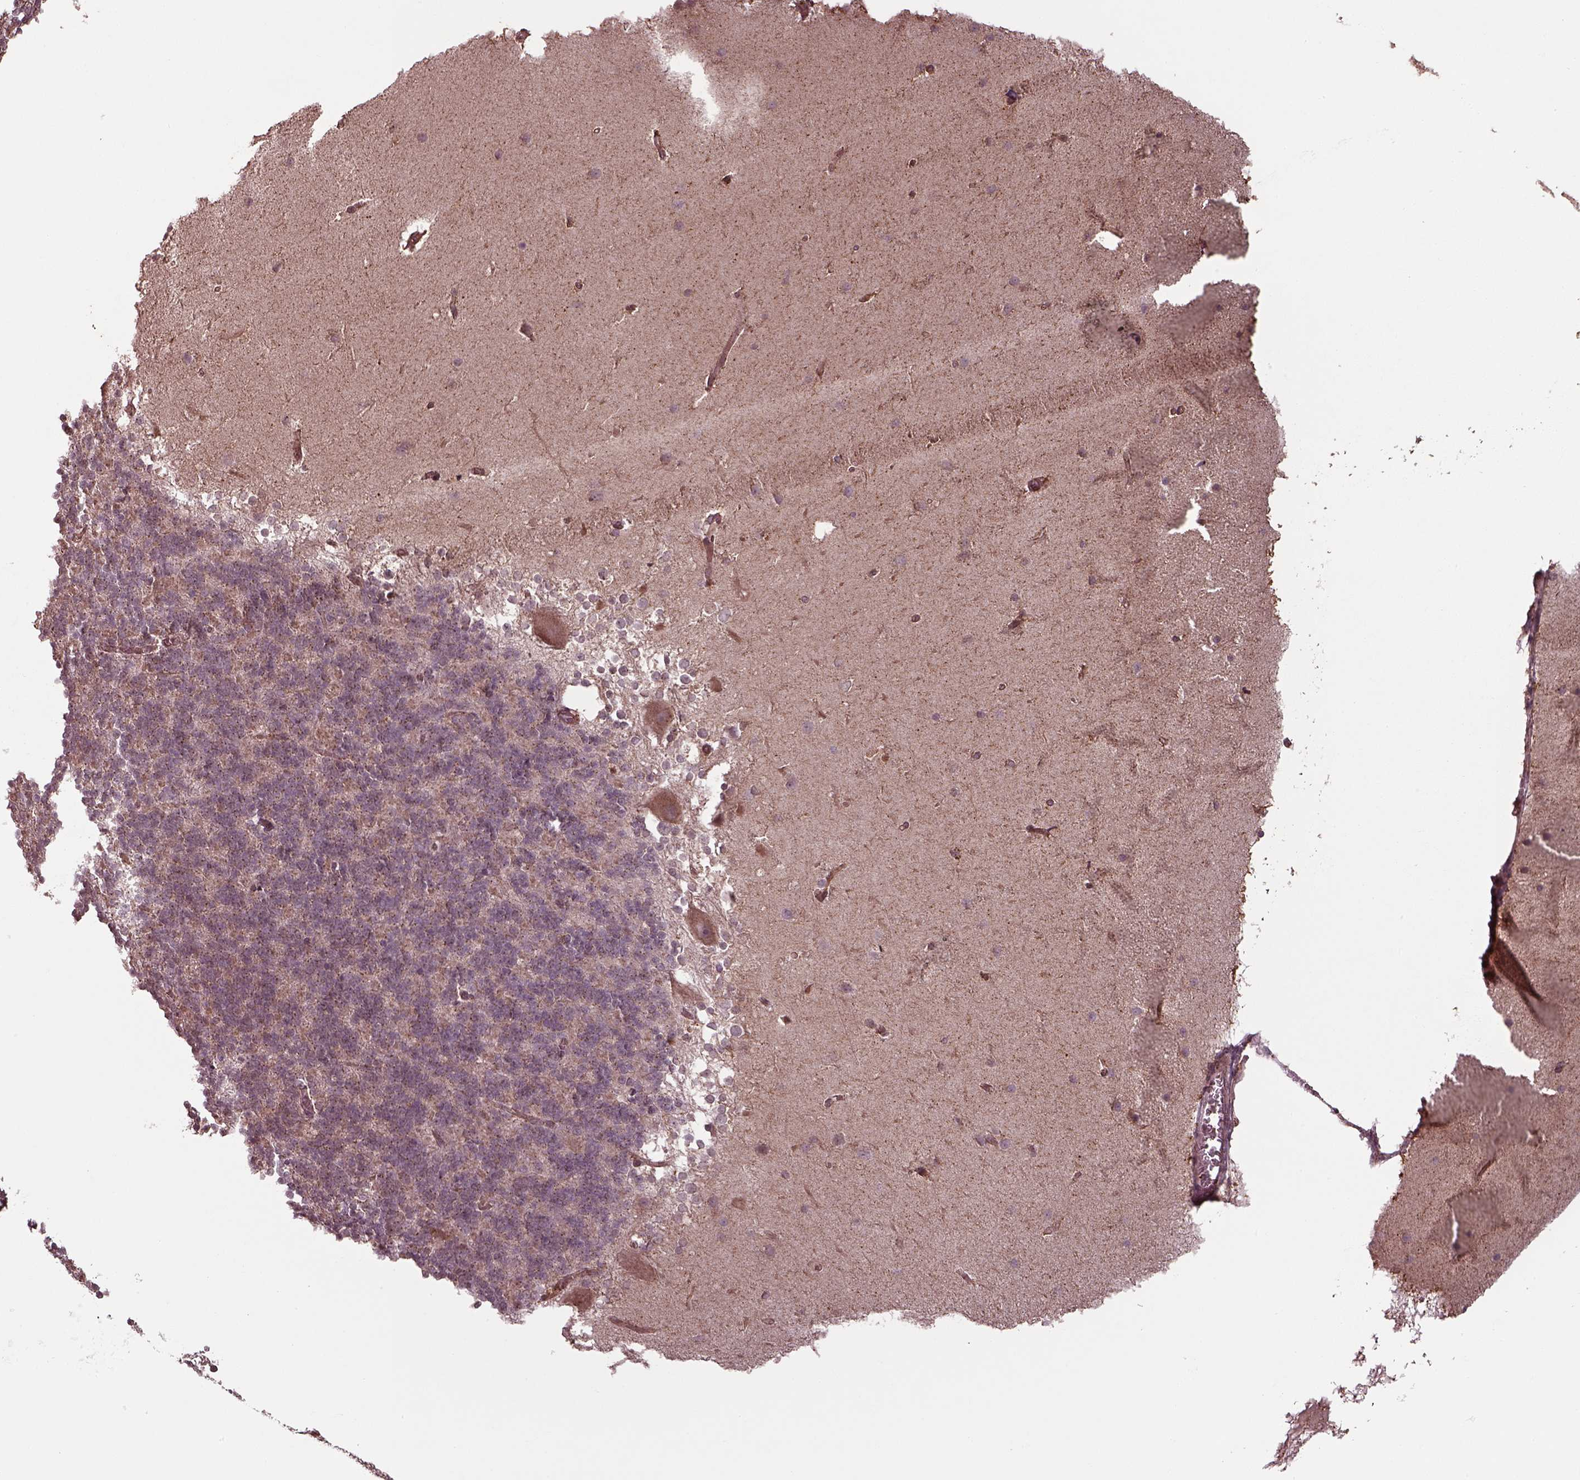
{"staining": {"intensity": "weak", "quantity": "25%-75%", "location": "cytoplasmic/membranous"}, "tissue": "cerebellum", "cell_type": "Cells in granular layer", "image_type": "normal", "snomed": [{"axis": "morphology", "description": "Normal tissue, NOS"}, {"axis": "topography", "description": "Cerebellum"}], "caption": "The histopathology image shows staining of normal cerebellum, revealing weak cytoplasmic/membranous protein staining (brown color) within cells in granular layer.", "gene": "CHMP3", "patient": {"sex": "female", "age": 19}}